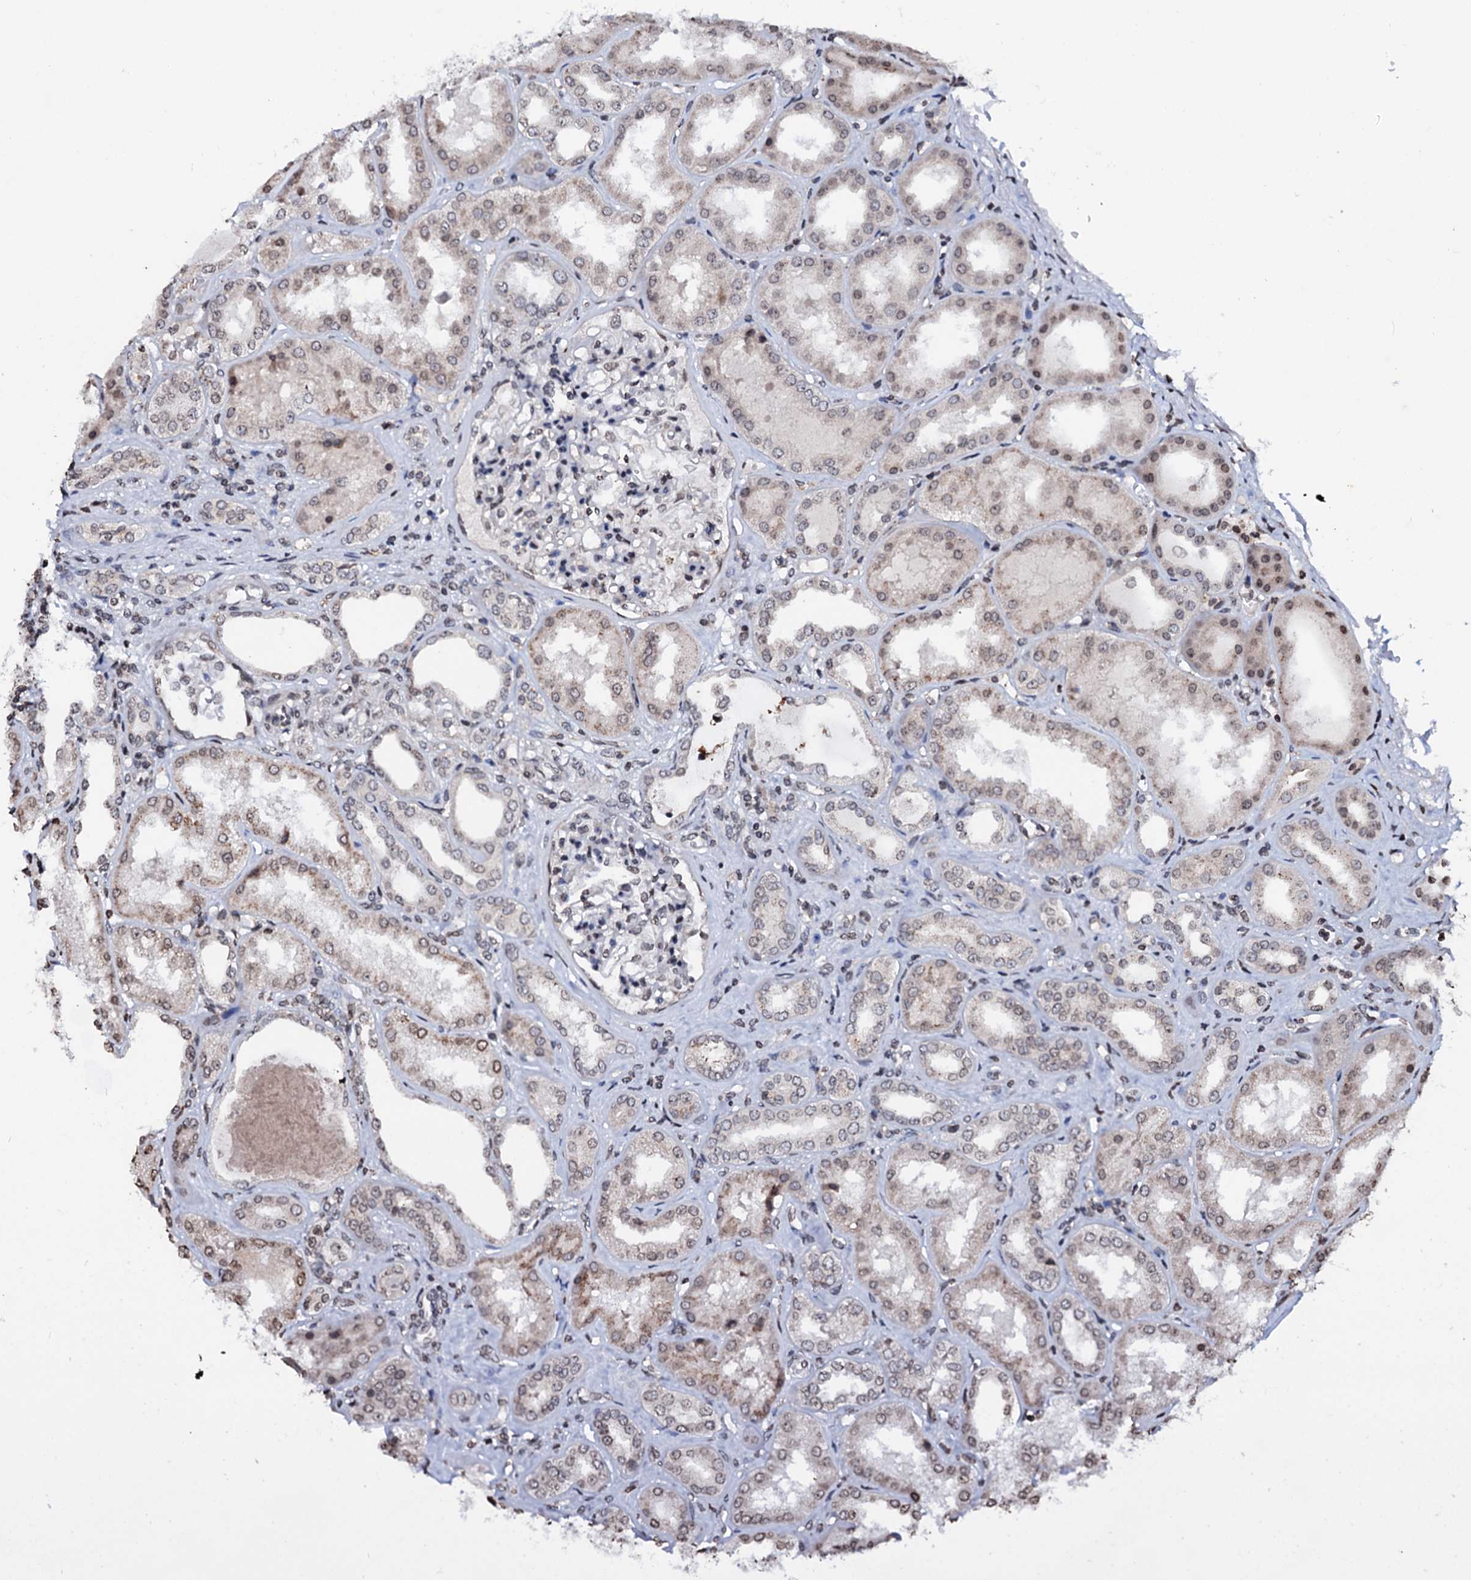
{"staining": {"intensity": "weak", "quantity": "25%-75%", "location": "nuclear"}, "tissue": "kidney", "cell_type": "Cells in glomeruli", "image_type": "normal", "snomed": [{"axis": "morphology", "description": "Normal tissue, NOS"}, {"axis": "topography", "description": "Kidney"}], "caption": "Benign kidney reveals weak nuclear positivity in about 25%-75% of cells in glomeruli.", "gene": "LSM11", "patient": {"sex": "female", "age": 56}}